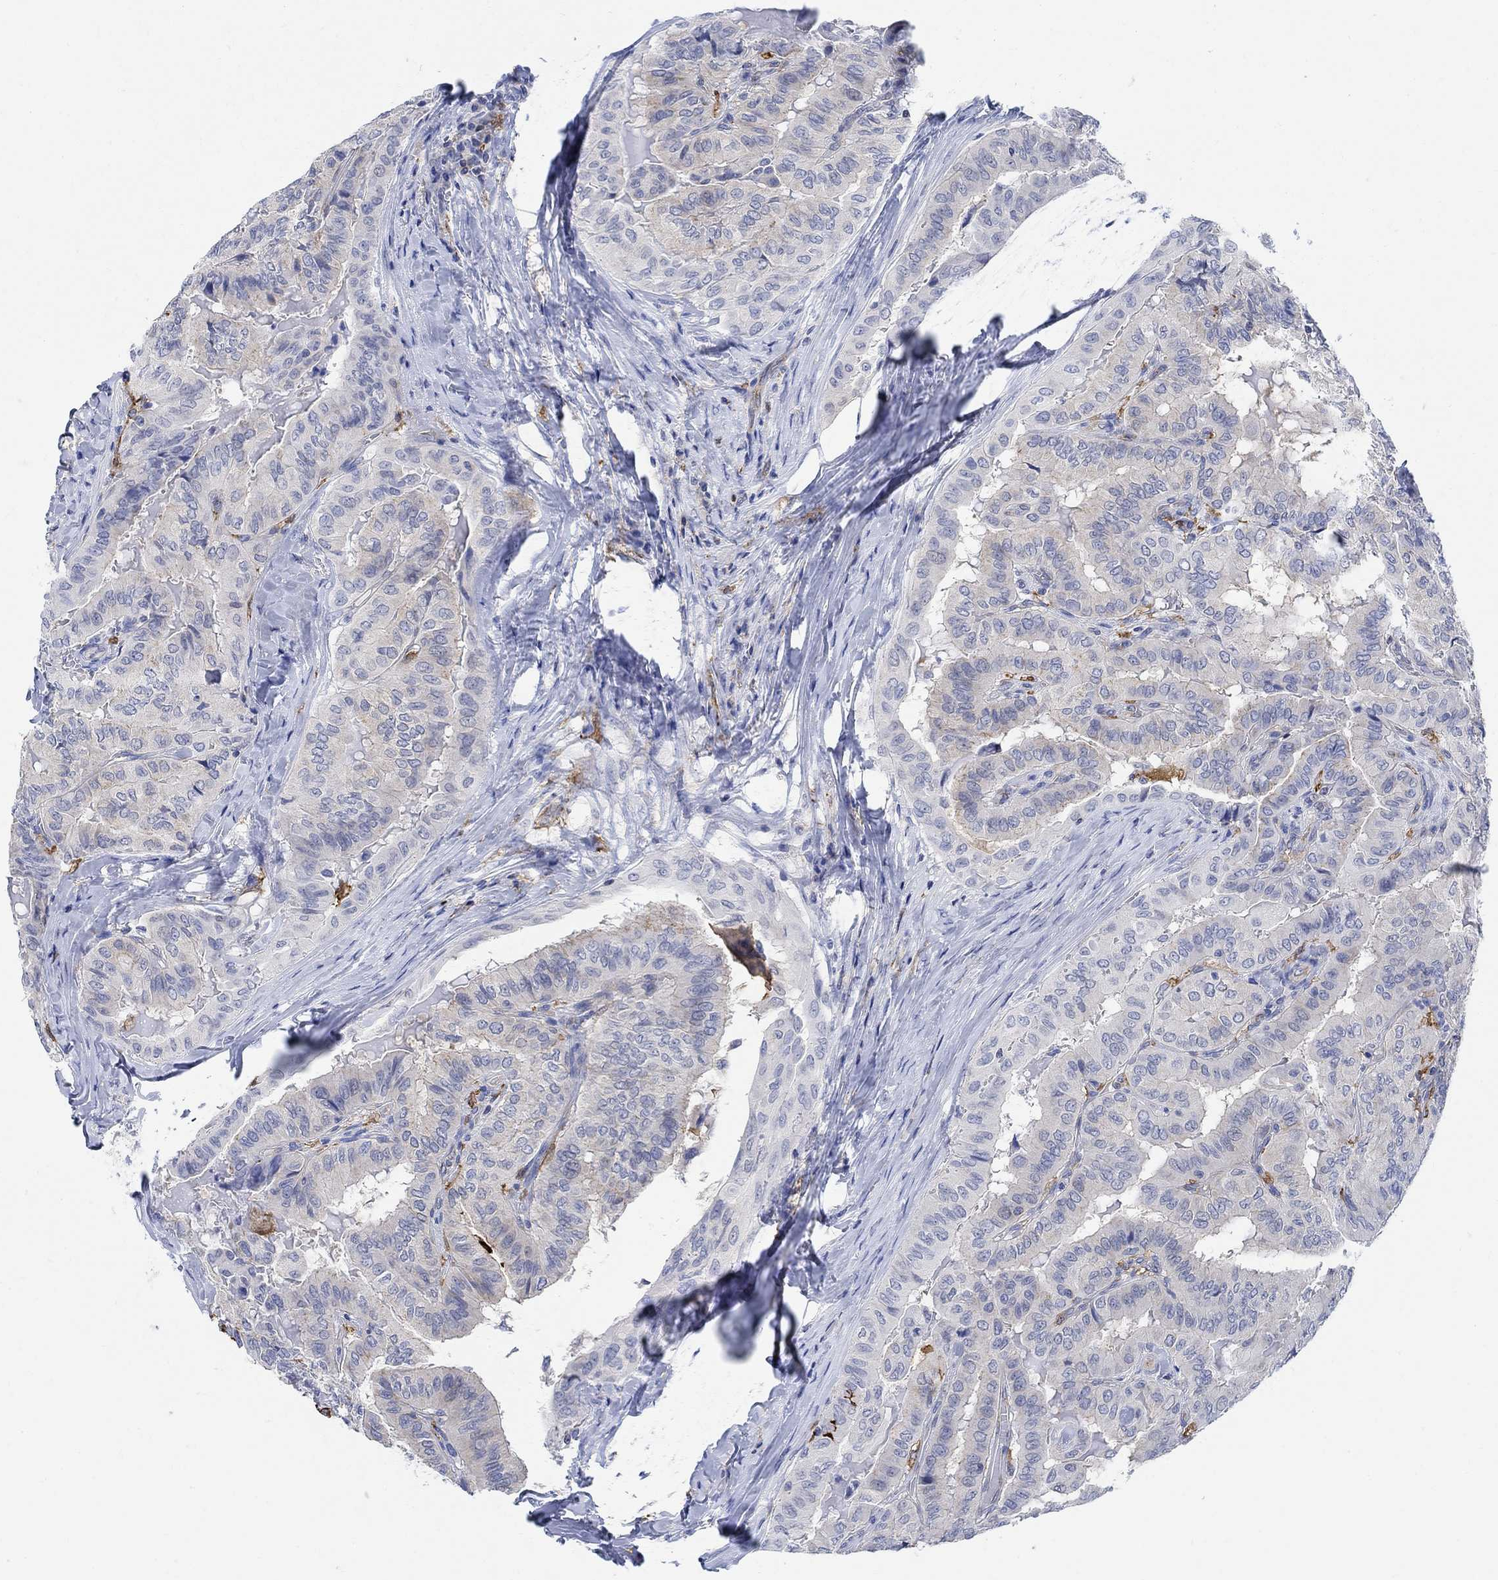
{"staining": {"intensity": "strong", "quantity": "<25%", "location": "cytoplasmic/membranous"}, "tissue": "thyroid cancer", "cell_type": "Tumor cells", "image_type": "cancer", "snomed": [{"axis": "morphology", "description": "Papillary adenocarcinoma, NOS"}, {"axis": "topography", "description": "Thyroid gland"}], "caption": "This is an image of immunohistochemistry staining of thyroid cancer (papillary adenocarcinoma), which shows strong positivity in the cytoplasmic/membranous of tumor cells.", "gene": "PHF21B", "patient": {"sex": "female", "age": 68}}